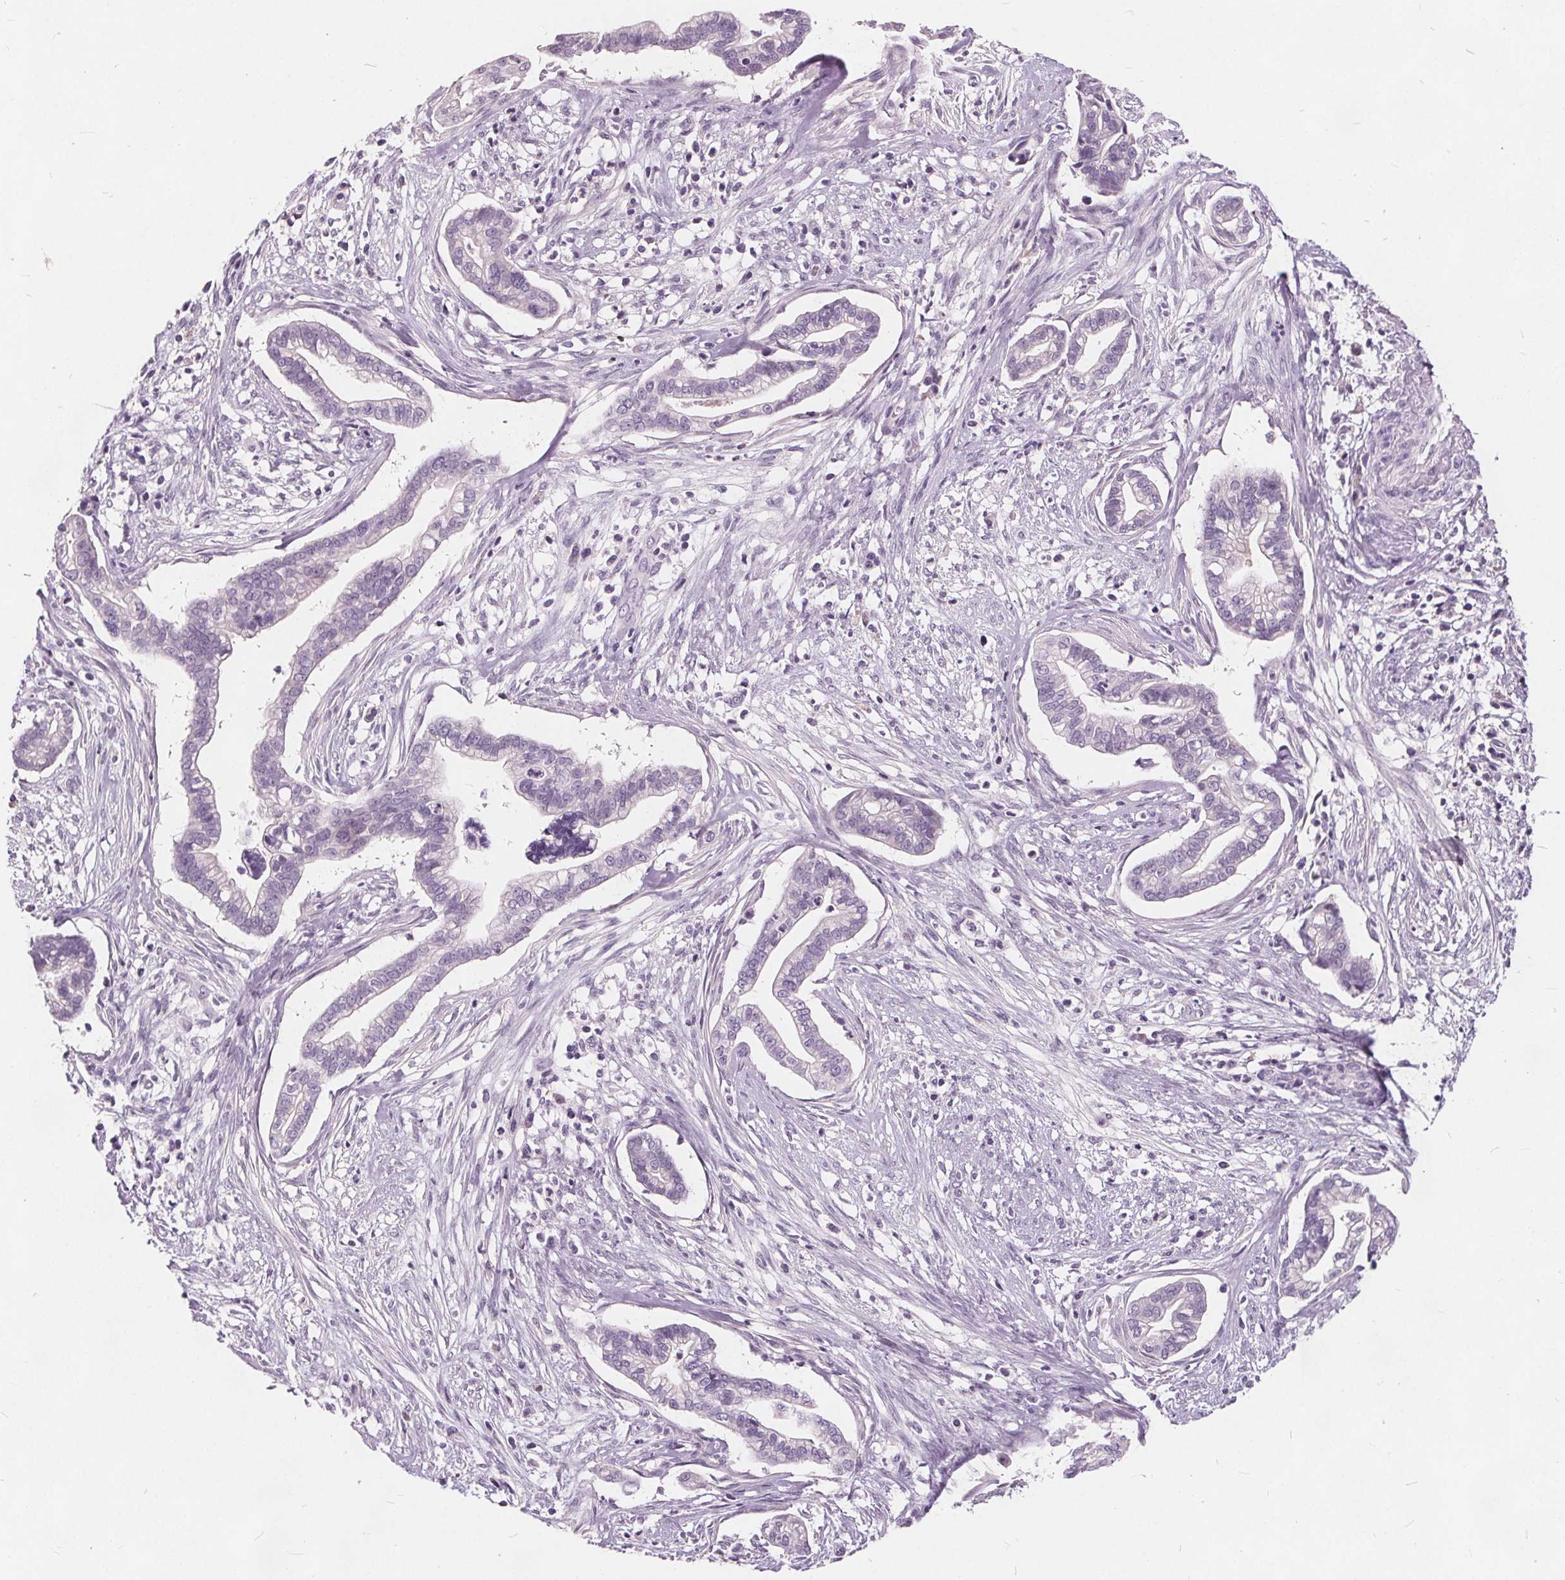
{"staining": {"intensity": "negative", "quantity": "none", "location": "none"}, "tissue": "cervical cancer", "cell_type": "Tumor cells", "image_type": "cancer", "snomed": [{"axis": "morphology", "description": "Adenocarcinoma, NOS"}, {"axis": "topography", "description": "Cervix"}], "caption": "High magnification brightfield microscopy of cervical adenocarcinoma stained with DAB (3,3'-diaminobenzidine) (brown) and counterstained with hematoxylin (blue): tumor cells show no significant positivity. Nuclei are stained in blue.", "gene": "PLA2G2E", "patient": {"sex": "female", "age": 62}}